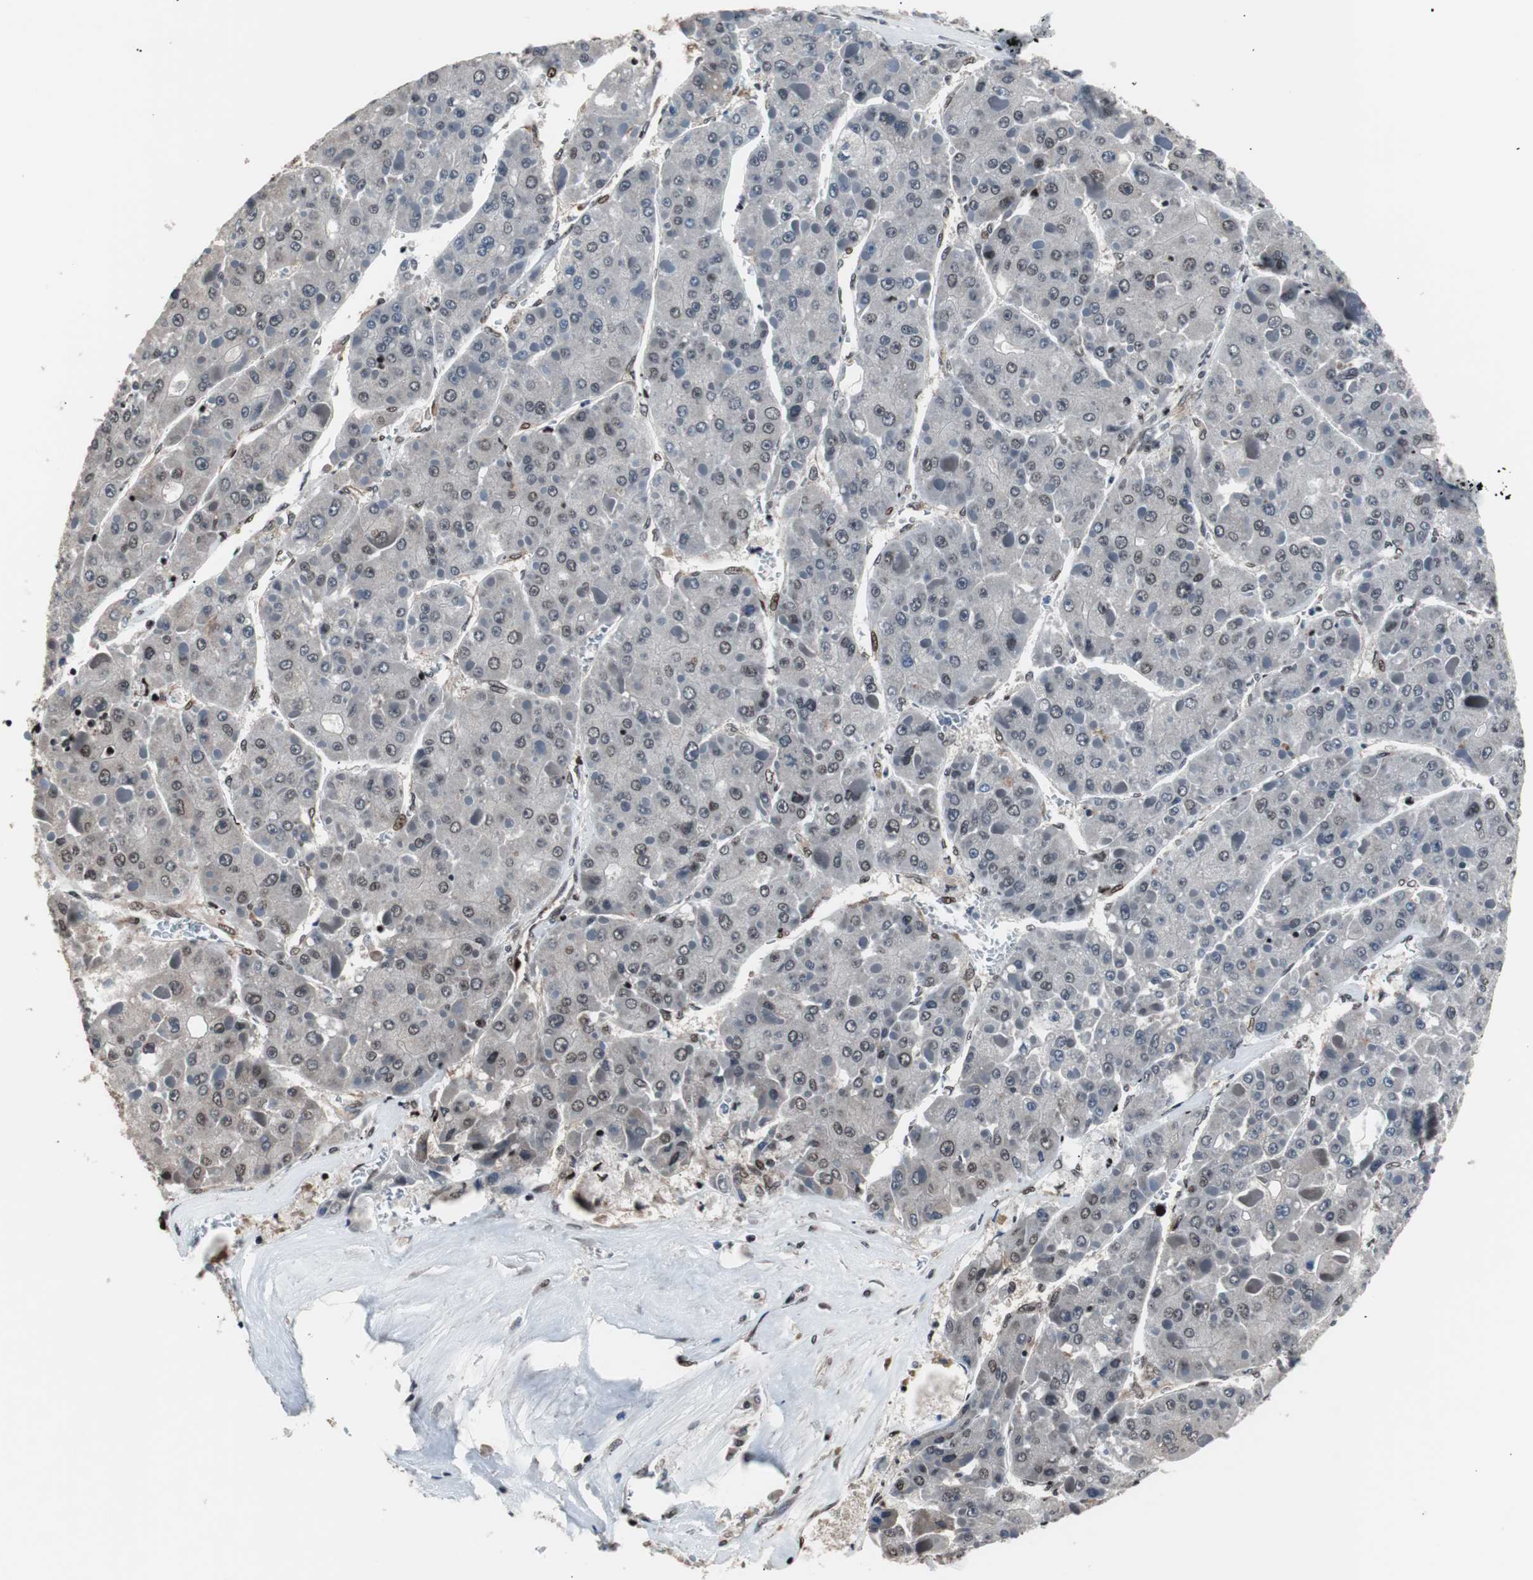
{"staining": {"intensity": "weak", "quantity": "<25%", "location": "nuclear"}, "tissue": "liver cancer", "cell_type": "Tumor cells", "image_type": "cancer", "snomed": [{"axis": "morphology", "description": "Carcinoma, Hepatocellular, NOS"}, {"axis": "topography", "description": "Liver"}], "caption": "DAB (3,3'-diaminobenzidine) immunohistochemical staining of human liver cancer demonstrates no significant positivity in tumor cells.", "gene": "POGZ", "patient": {"sex": "female", "age": 73}}